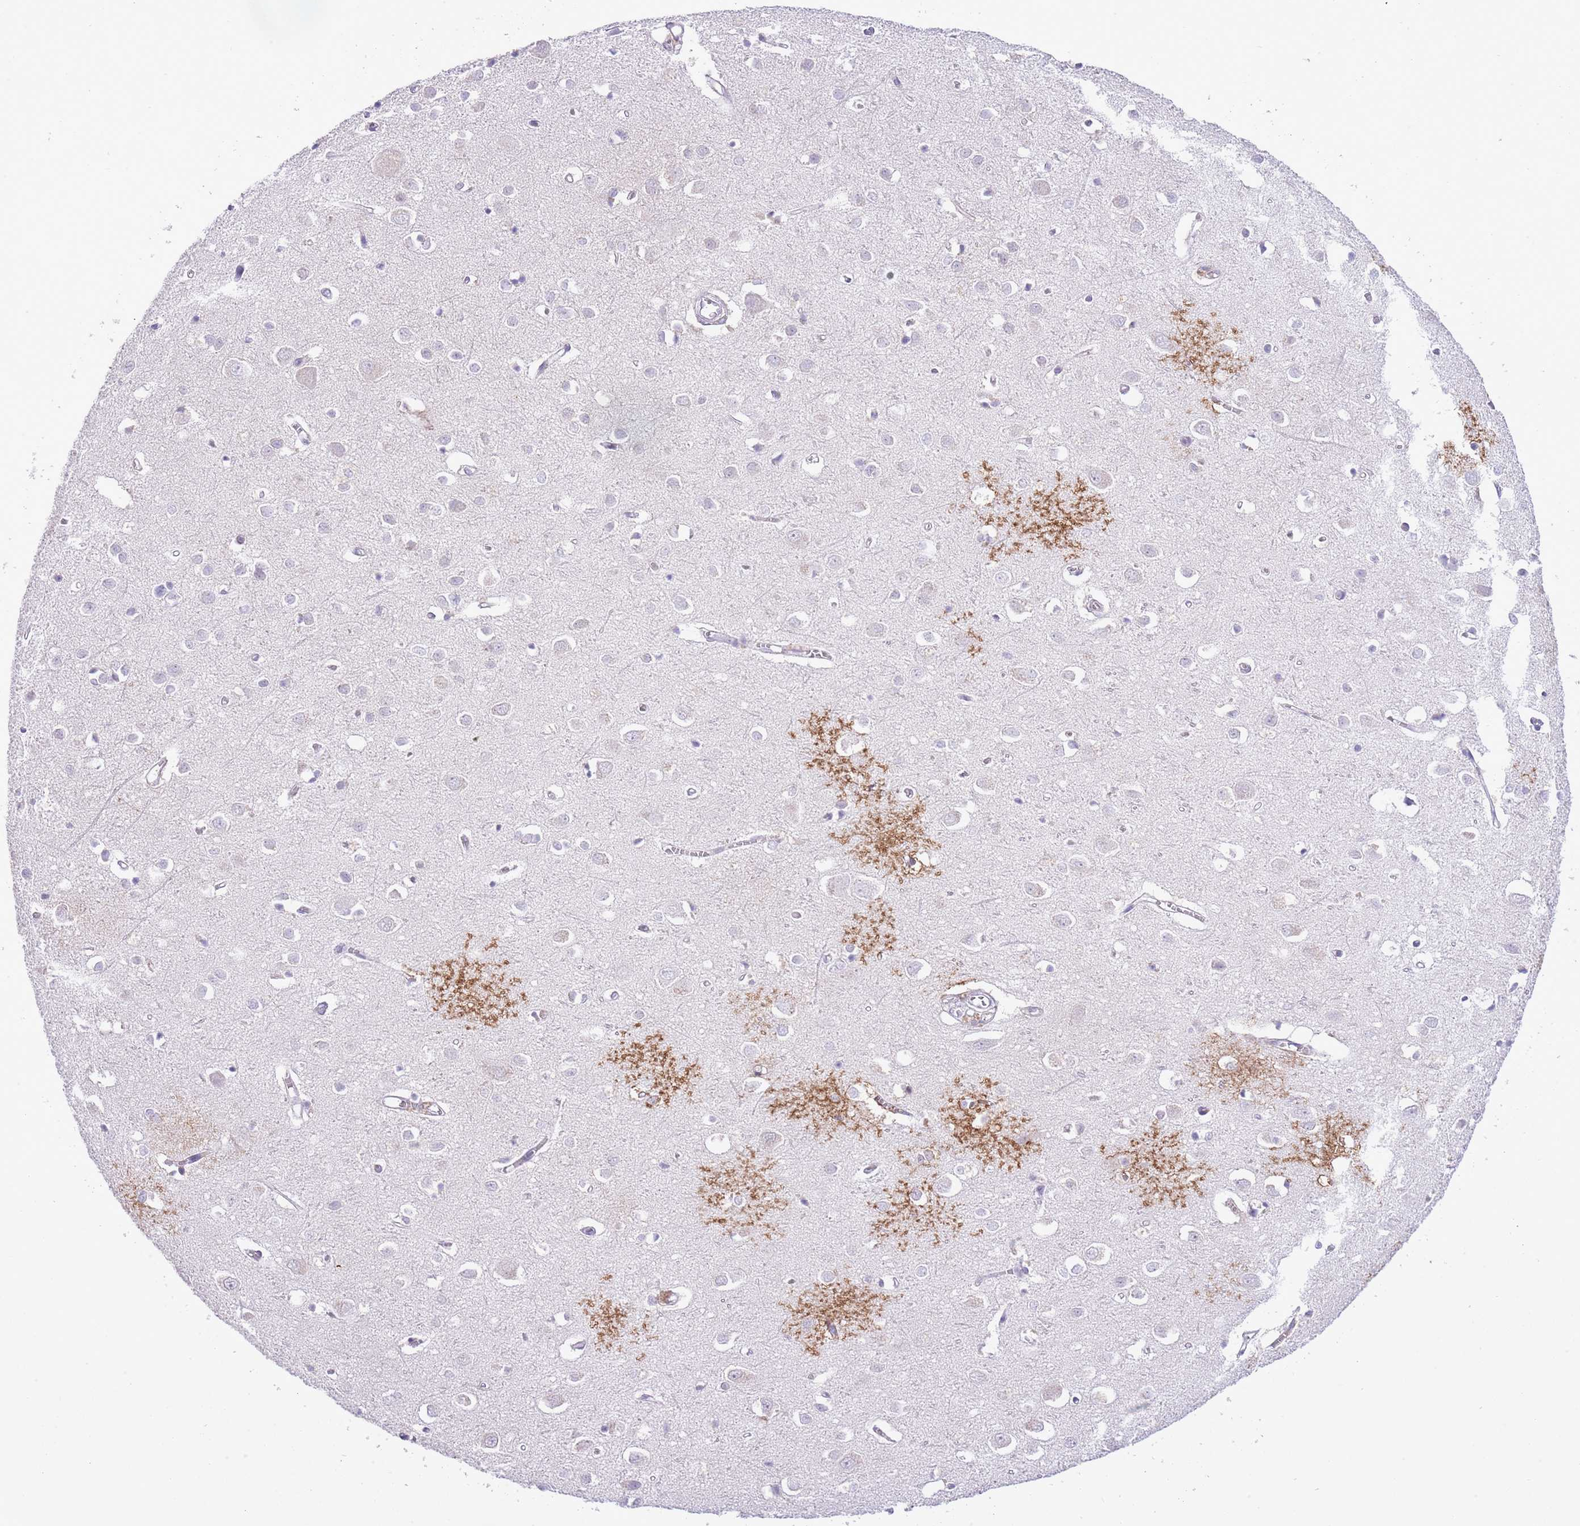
{"staining": {"intensity": "negative", "quantity": "none", "location": "none"}, "tissue": "cerebral cortex", "cell_type": "Endothelial cells", "image_type": "normal", "snomed": [{"axis": "morphology", "description": "Normal tissue, NOS"}, {"axis": "topography", "description": "Cerebral cortex"}], "caption": "This is a photomicrograph of IHC staining of unremarkable cerebral cortex, which shows no expression in endothelial cells. (Brightfield microscopy of DAB (3,3'-diaminobenzidine) IHC at high magnification).", "gene": "MIDN", "patient": {"sex": "female", "age": 64}}